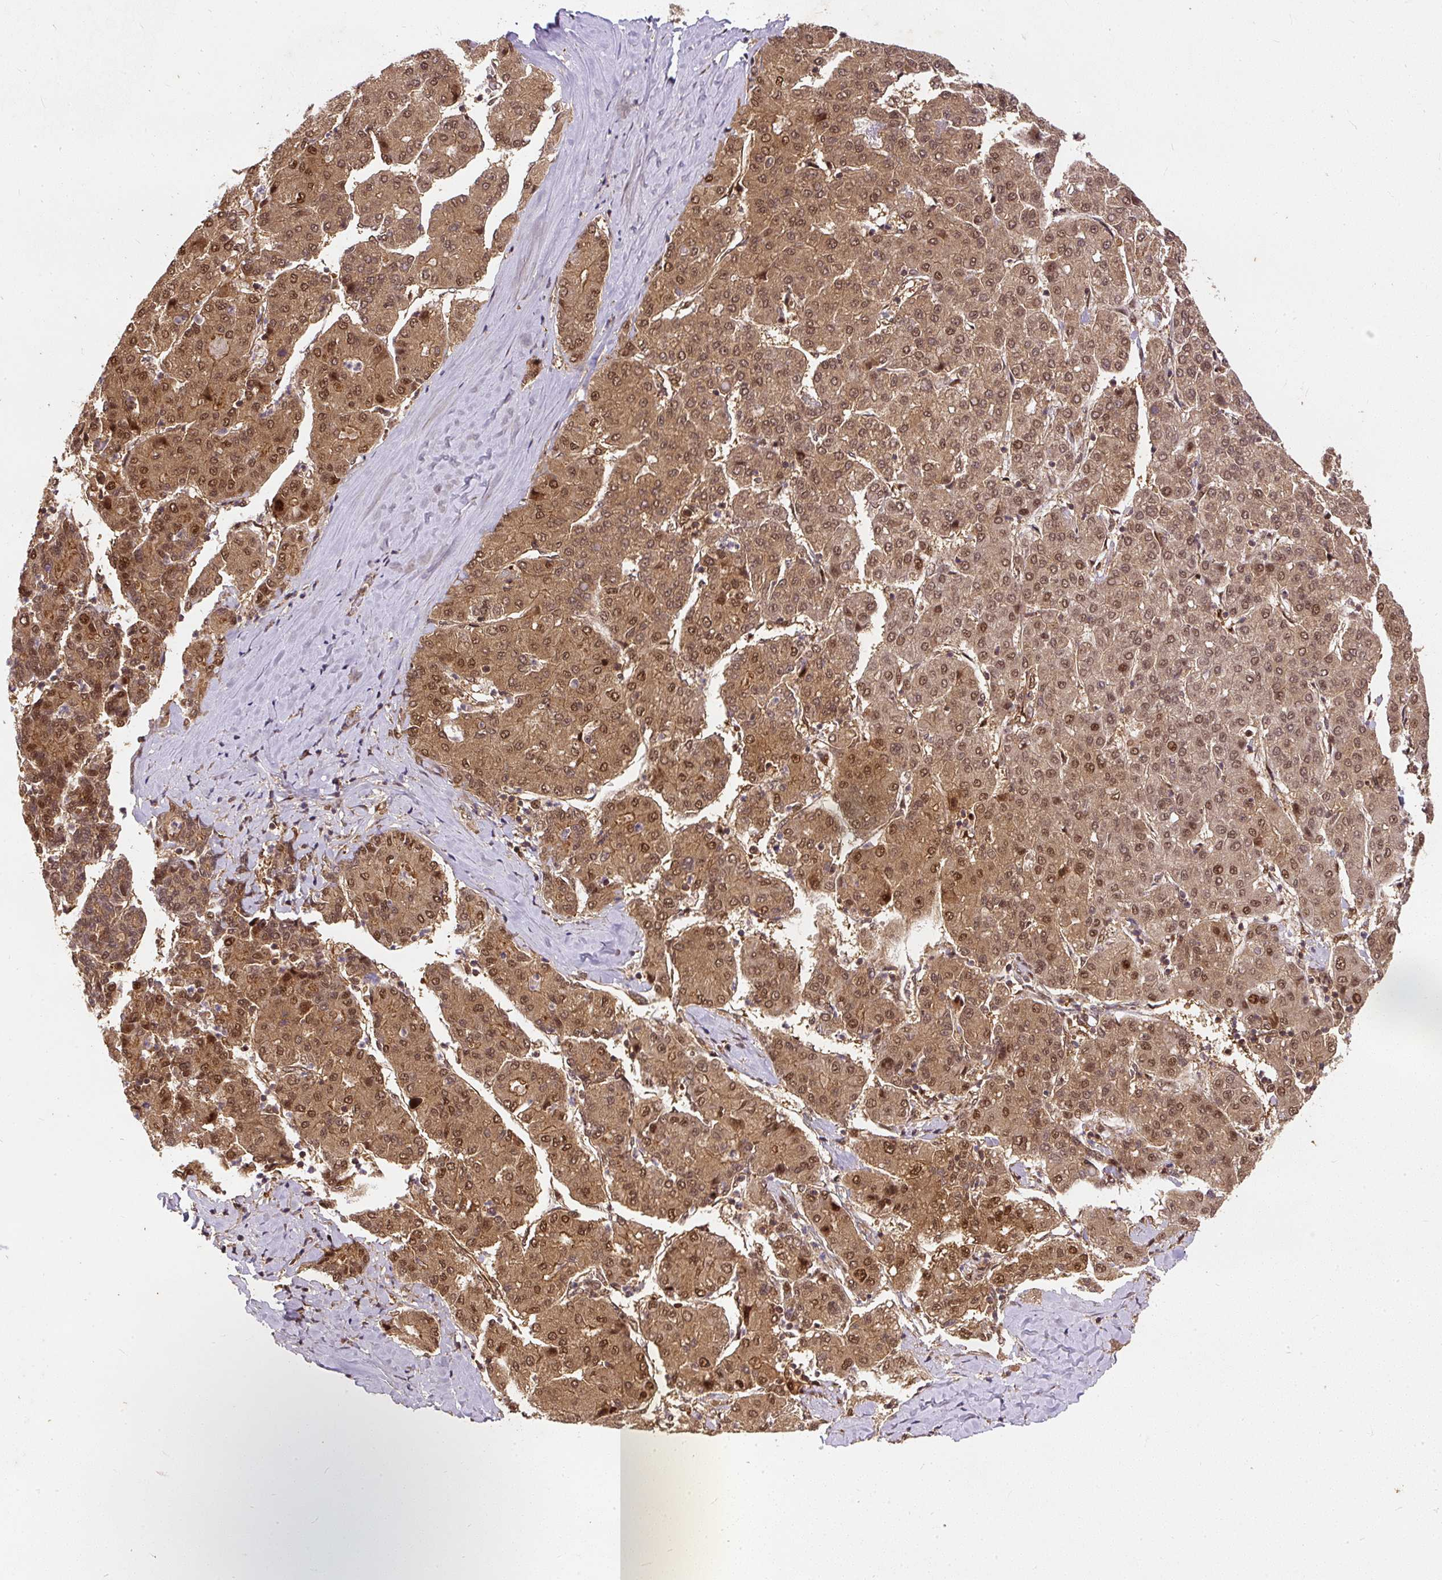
{"staining": {"intensity": "moderate", "quantity": ">75%", "location": "cytoplasmic/membranous,nuclear"}, "tissue": "liver cancer", "cell_type": "Tumor cells", "image_type": "cancer", "snomed": [{"axis": "morphology", "description": "Carcinoma, Hepatocellular, NOS"}, {"axis": "topography", "description": "Liver"}], "caption": "Liver cancer (hepatocellular carcinoma) stained with a protein marker exhibits moderate staining in tumor cells.", "gene": "PSMD1", "patient": {"sex": "male", "age": 65}}